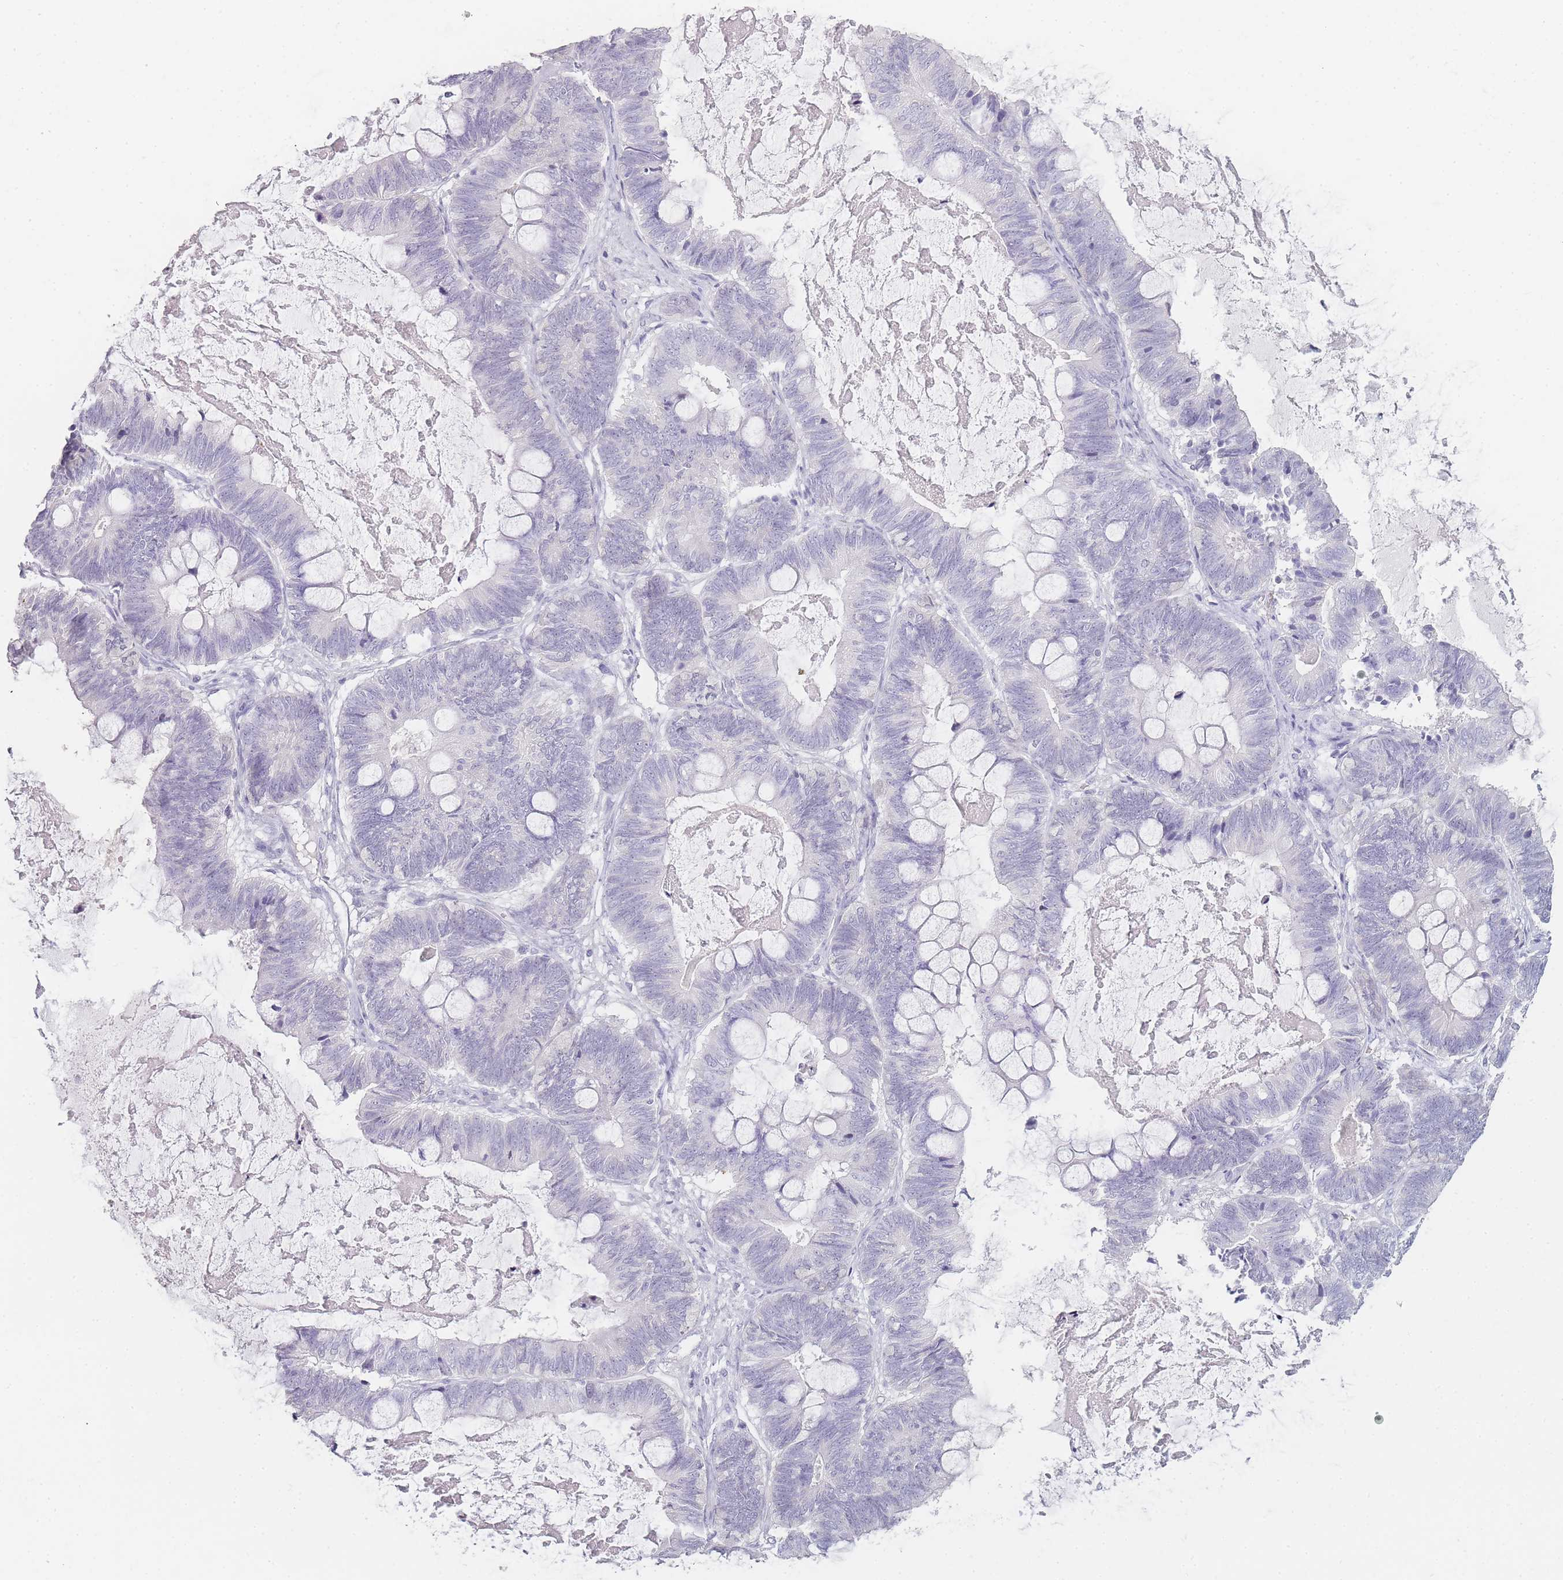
{"staining": {"intensity": "negative", "quantity": "none", "location": "none"}, "tissue": "ovarian cancer", "cell_type": "Tumor cells", "image_type": "cancer", "snomed": [{"axis": "morphology", "description": "Cystadenocarcinoma, mucinous, NOS"}, {"axis": "topography", "description": "Ovary"}], "caption": "Ovarian cancer was stained to show a protein in brown. There is no significant staining in tumor cells. (DAB (3,3'-diaminobenzidine) immunohistochemistry visualized using brightfield microscopy, high magnification).", "gene": "INS", "patient": {"sex": "female", "age": 61}}